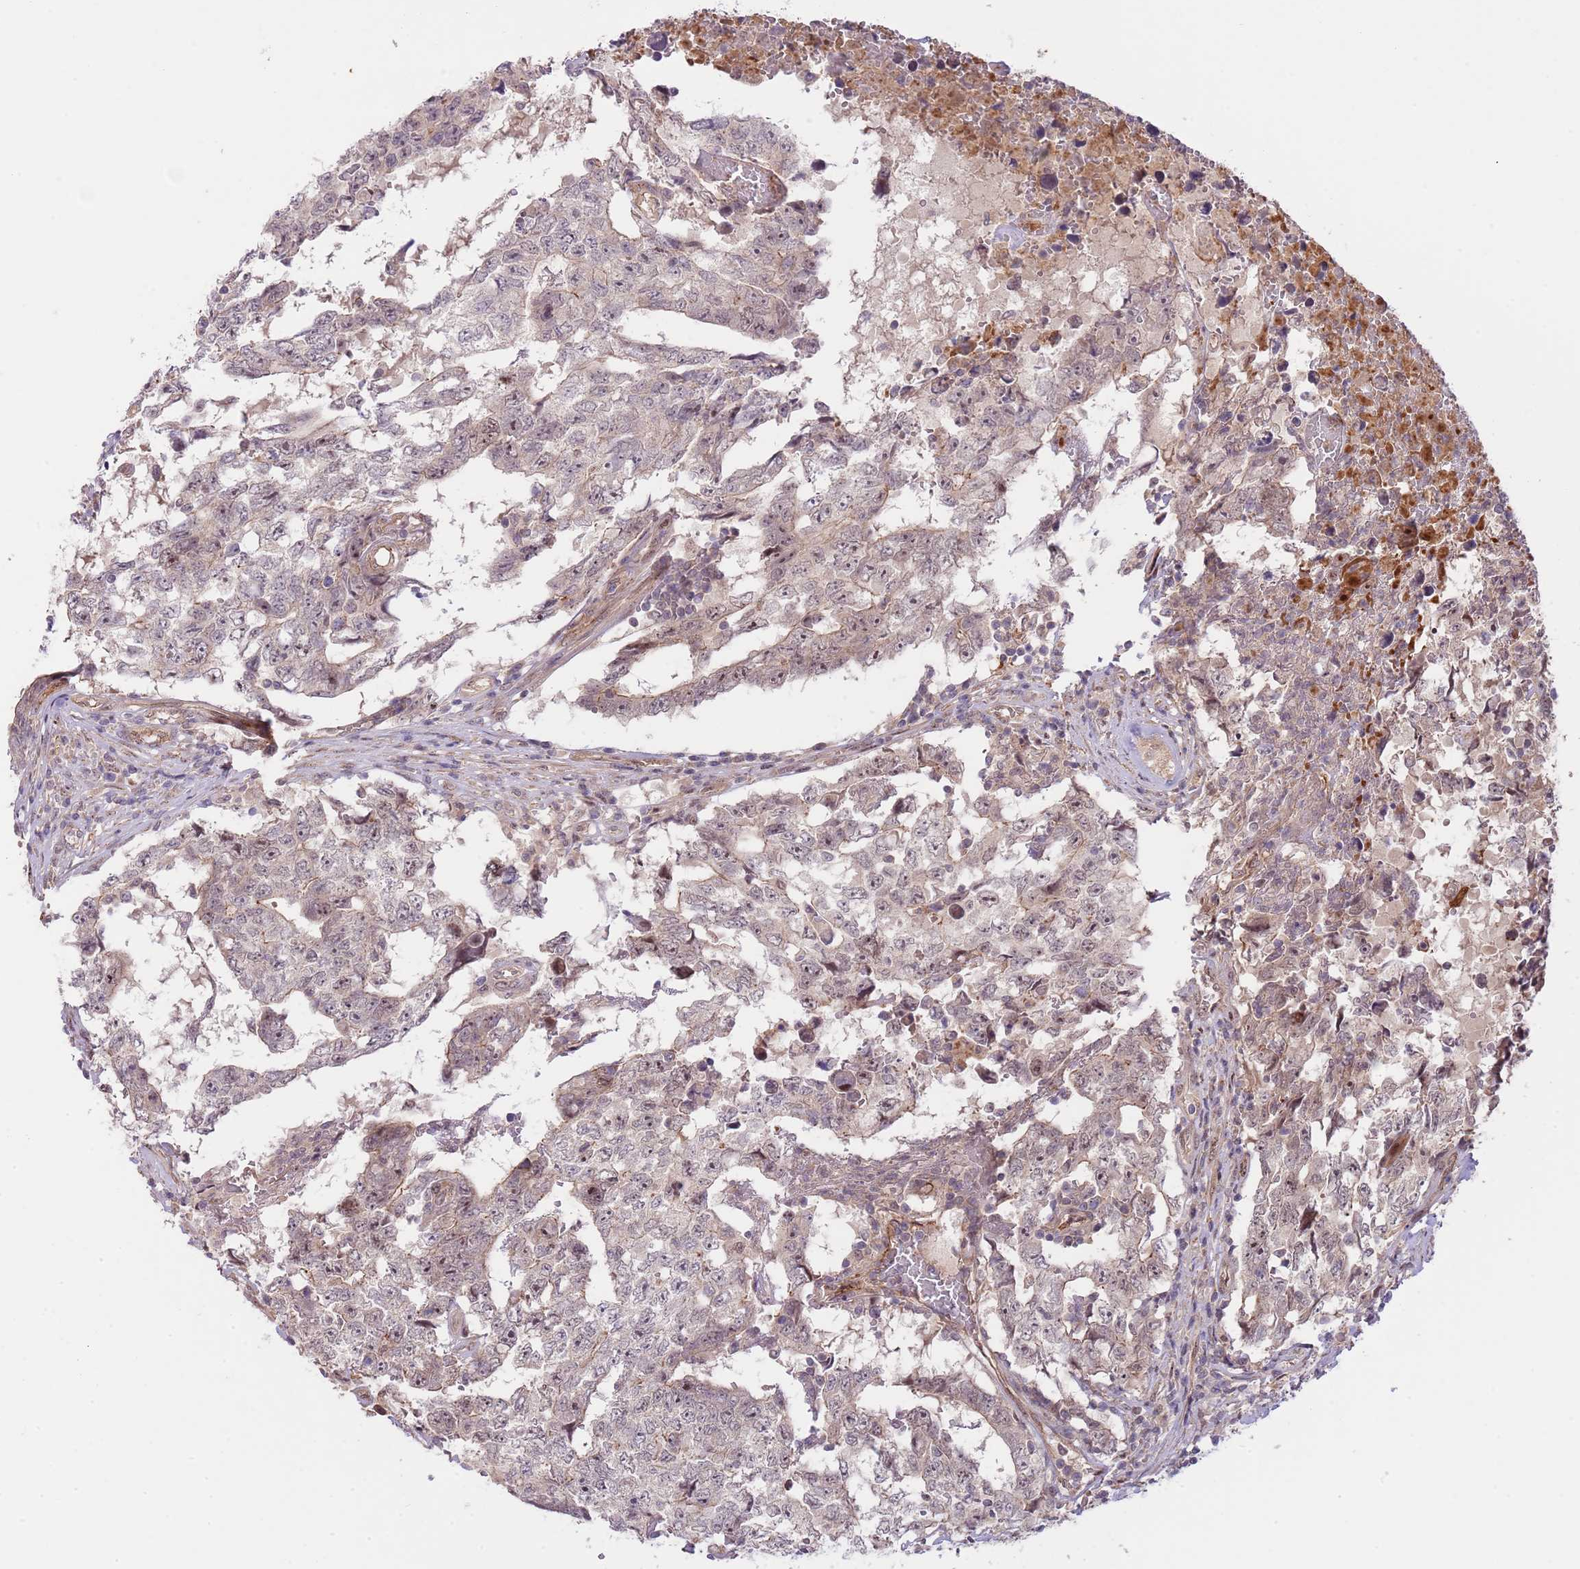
{"staining": {"intensity": "weak", "quantity": "25%-75%", "location": "nuclear"}, "tissue": "testis cancer", "cell_type": "Tumor cells", "image_type": "cancer", "snomed": [{"axis": "morphology", "description": "Carcinoma, Embryonal, NOS"}, {"axis": "topography", "description": "Testis"}], "caption": "This micrograph exhibits testis embryonal carcinoma stained with IHC to label a protein in brown. The nuclear of tumor cells show weak positivity for the protein. Nuclei are counter-stained blue.", "gene": "PRR16", "patient": {"sex": "male", "age": 25}}